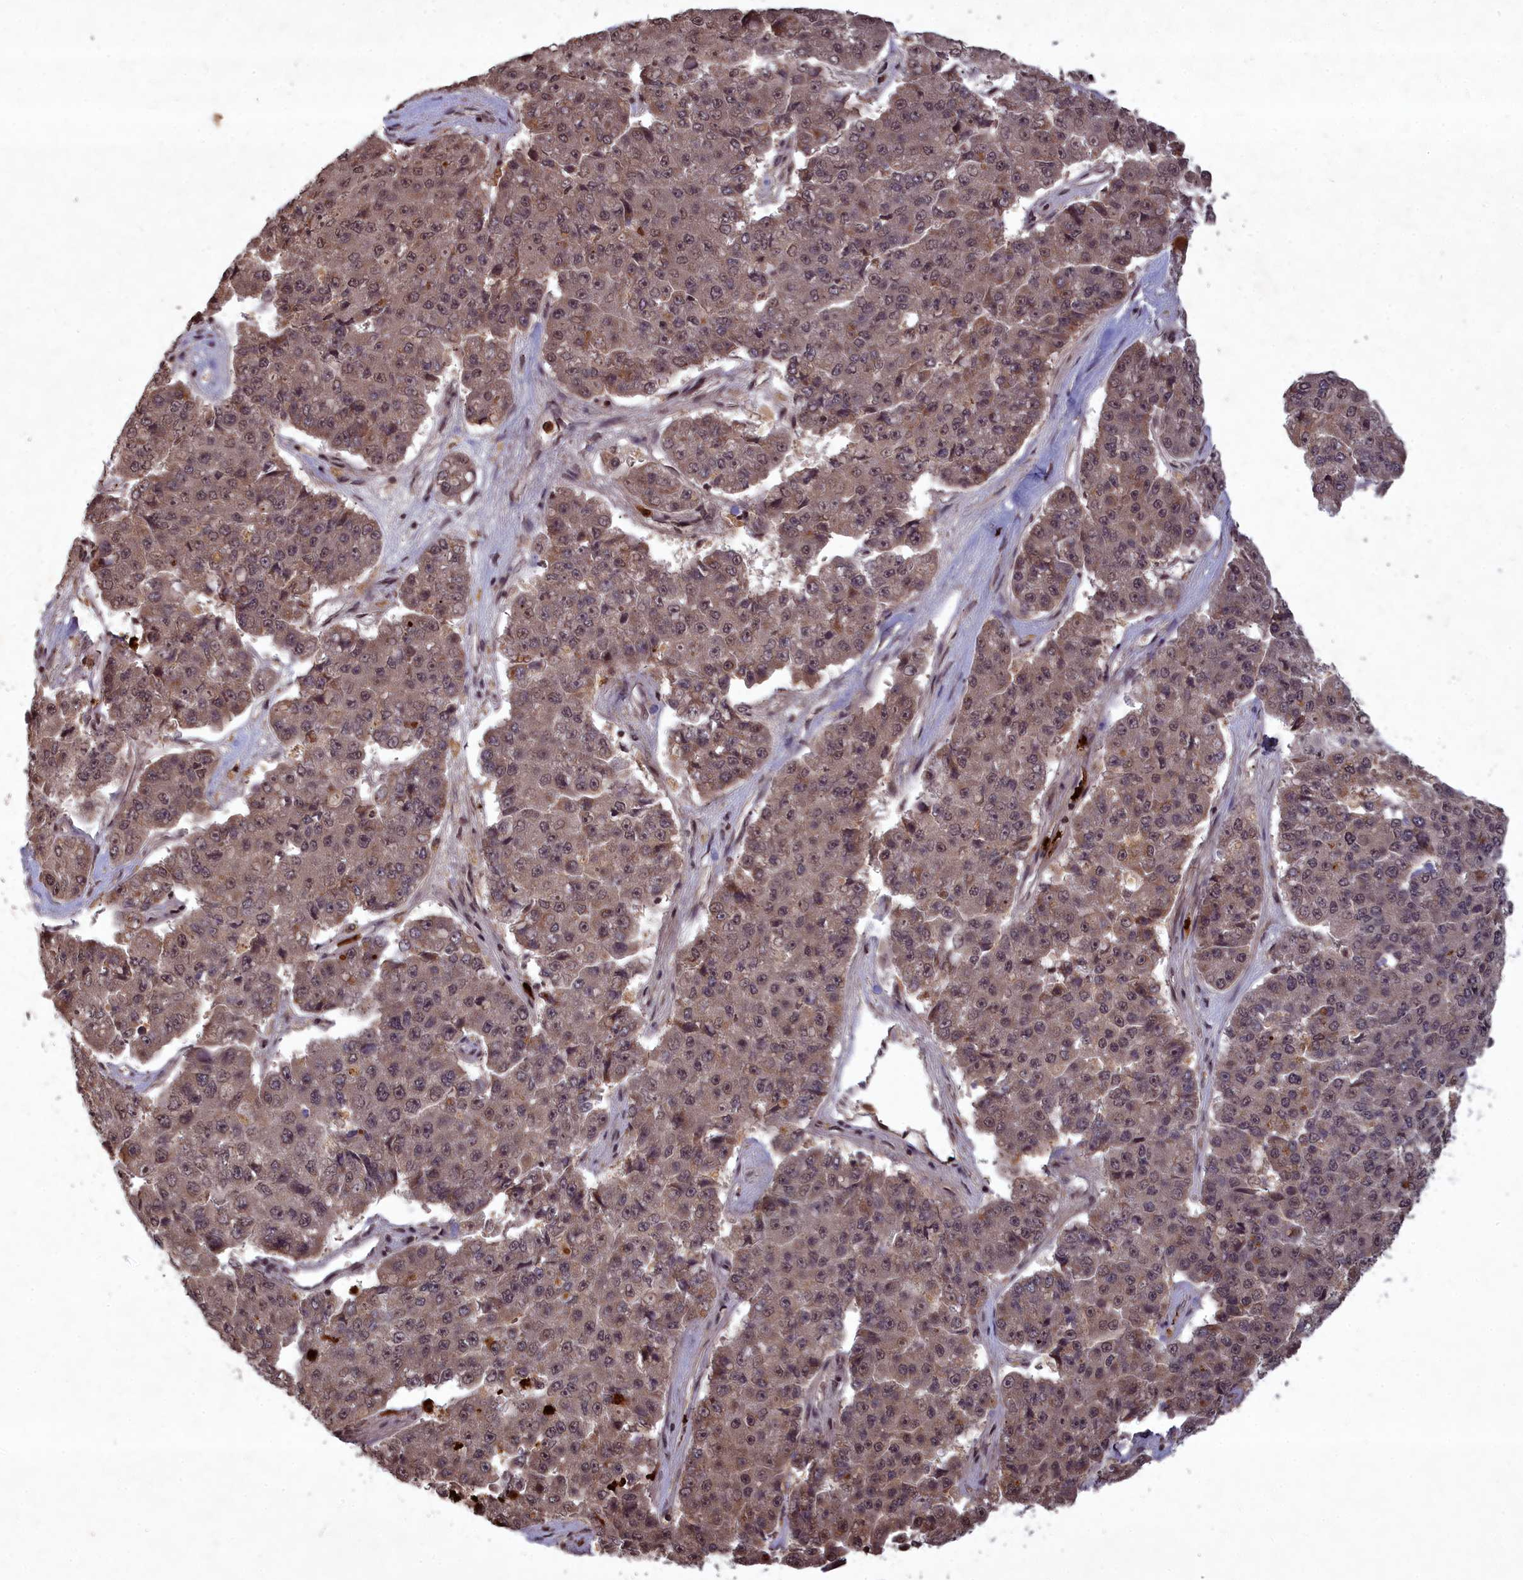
{"staining": {"intensity": "weak", "quantity": "25%-75%", "location": "cytoplasmic/membranous,nuclear"}, "tissue": "pancreatic cancer", "cell_type": "Tumor cells", "image_type": "cancer", "snomed": [{"axis": "morphology", "description": "Adenocarcinoma, NOS"}, {"axis": "topography", "description": "Pancreas"}], "caption": "Tumor cells show low levels of weak cytoplasmic/membranous and nuclear expression in approximately 25%-75% of cells in adenocarcinoma (pancreatic).", "gene": "SRMS", "patient": {"sex": "male", "age": 50}}